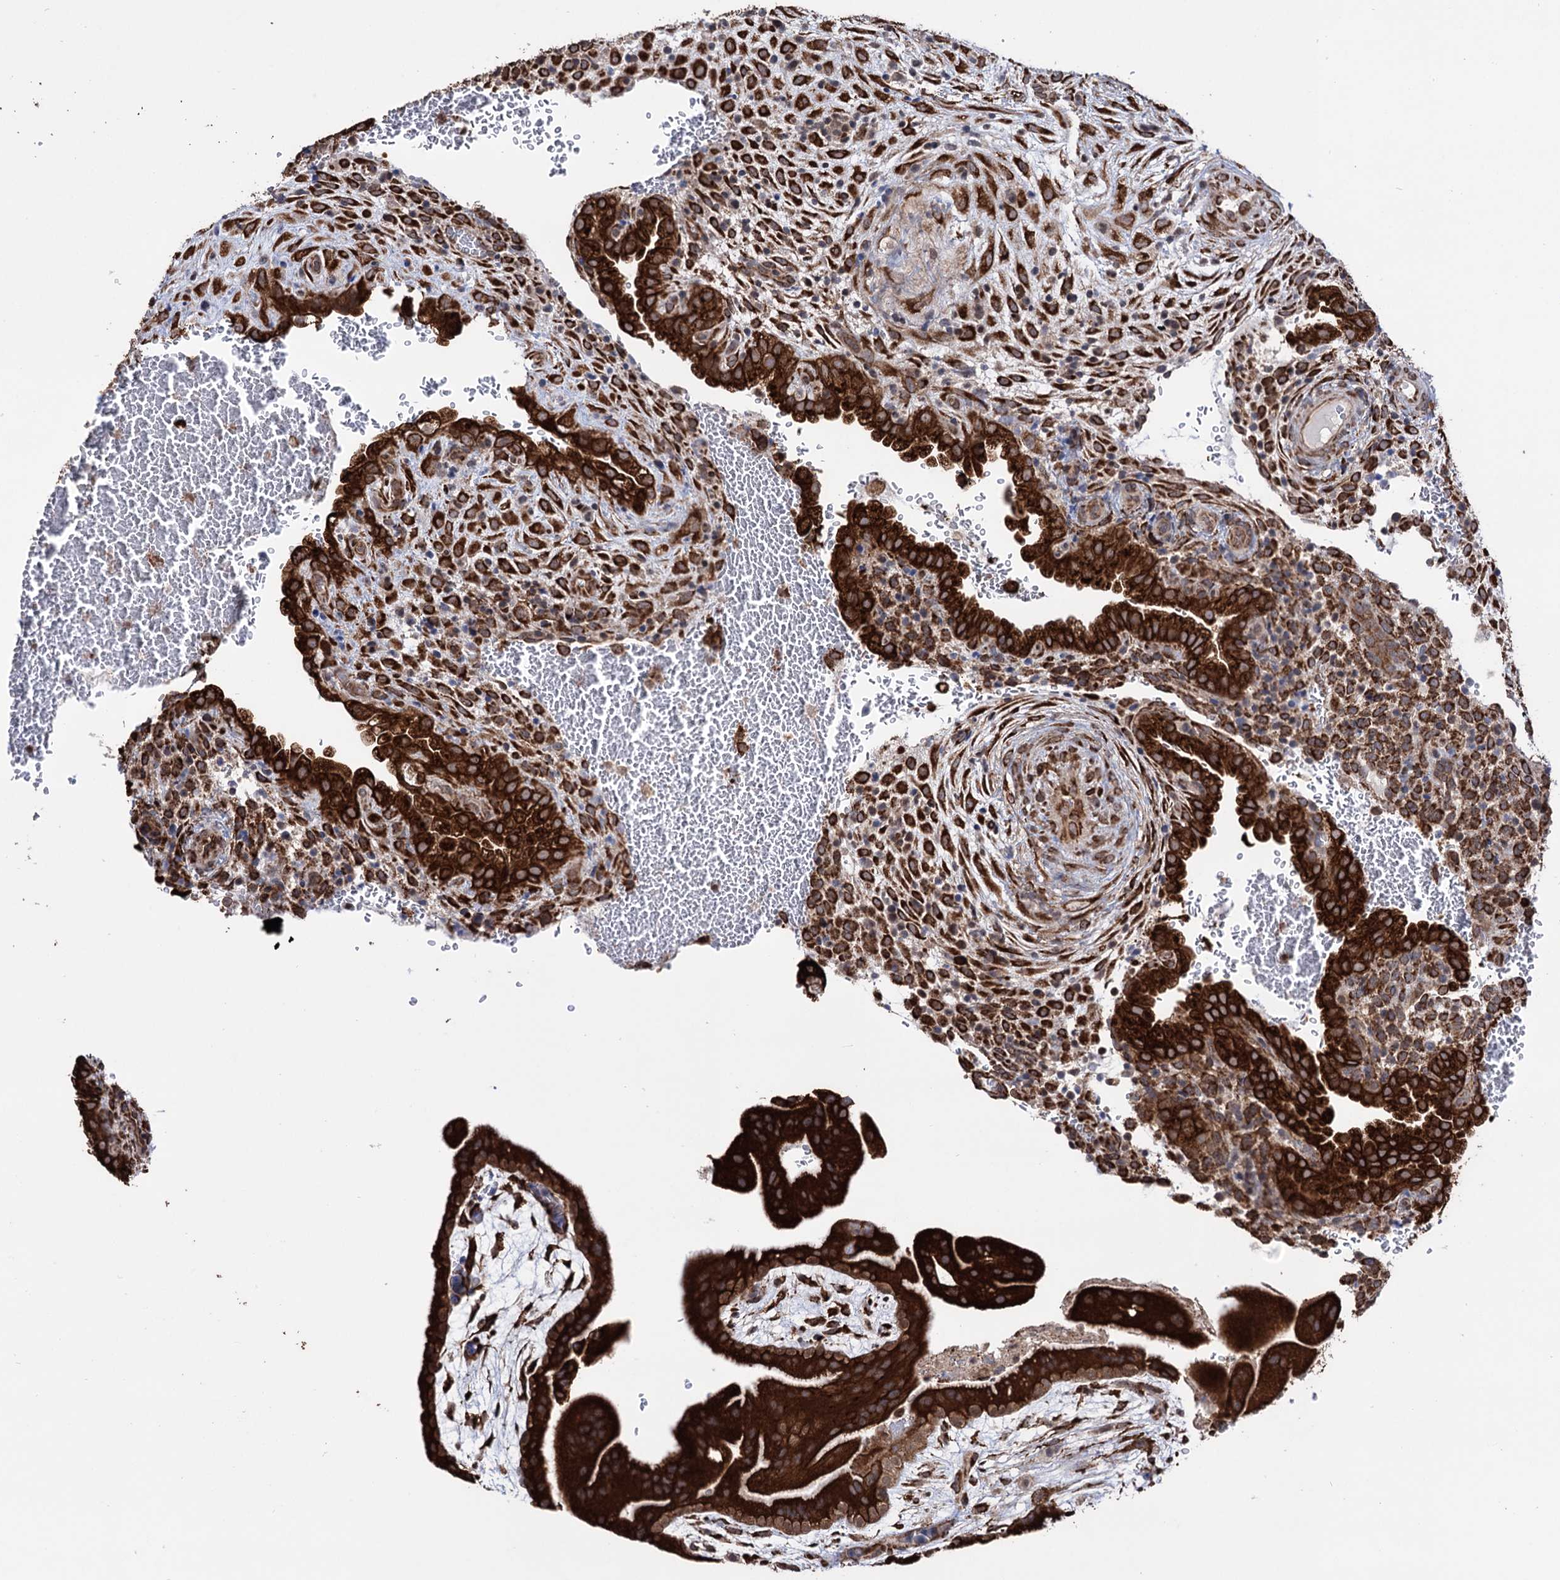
{"staining": {"intensity": "strong", "quantity": ">75%", "location": "cytoplasmic/membranous"}, "tissue": "placenta", "cell_type": "Decidual cells", "image_type": "normal", "snomed": [{"axis": "morphology", "description": "Normal tissue, NOS"}, {"axis": "topography", "description": "Placenta"}], "caption": "Immunohistochemical staining of unremarkable human placenta displays high levels of strong cytoplasmic/membranous staining in approximately >75% of decidual cells. Using DAB (brown) and hematoxylin (blue) stains, captured at high magnification using brightfield microscopy.", "gene": "CDAN1", "patient": {"sex": "female", "age": 35}}